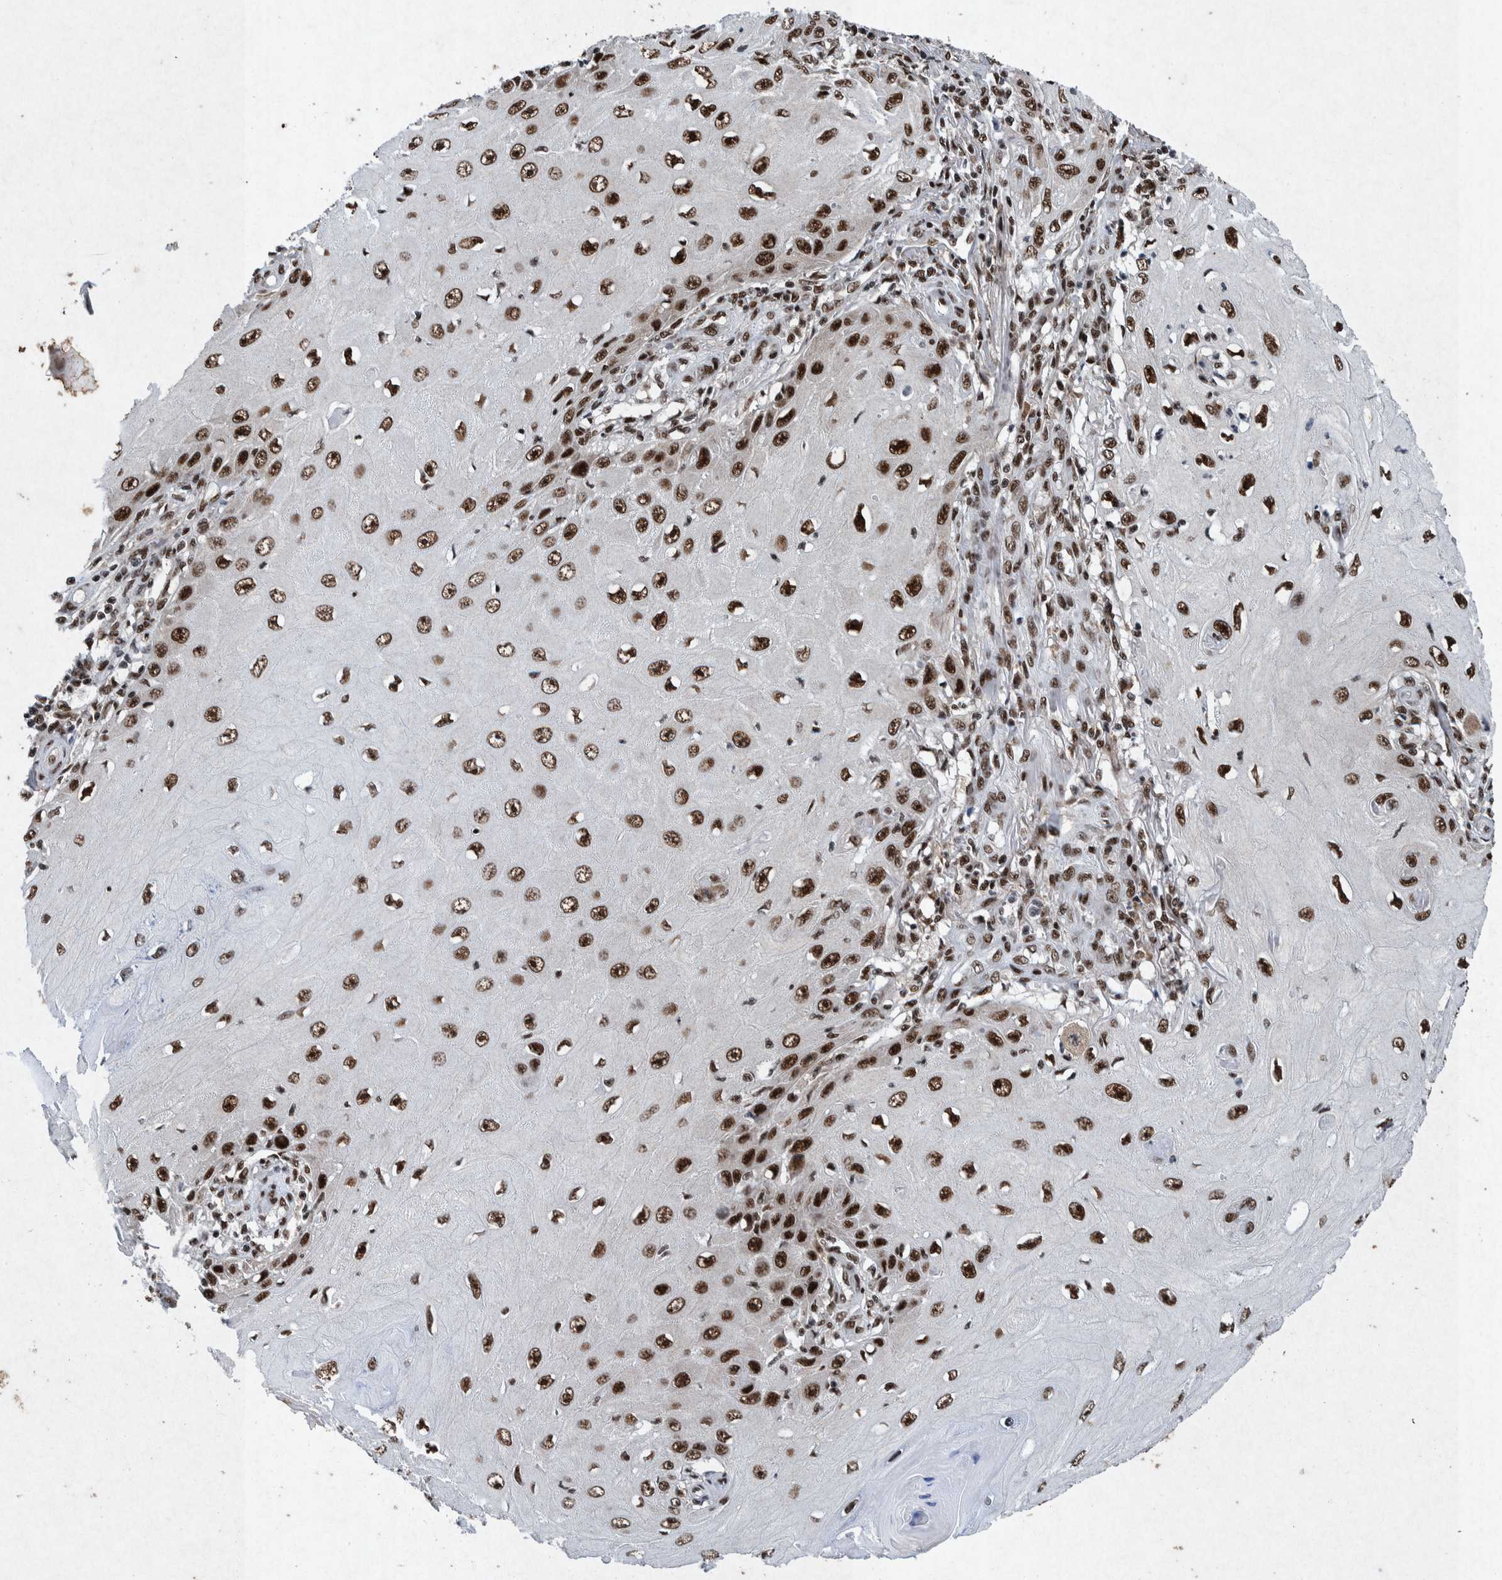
{"staining": {"intensity": "strong", "quantity": ">75%", "location": "nuclear"}, "tissue": "skin cancer", "cell_type": "Tumor cells", "image_type": "cancer", "snomed": [{"axis": "morphology", "description": "Squamous cell carcinoma, NOS"}, {"axis": "topography", "description": "Skin"}], "caption": "Tumor cells show high levels of strong nuclear positivity in about >75% of cells in skin squamous cell carcinoma.", "gene": "TAF10", "patient": {"sex": "female", "age": 73}}